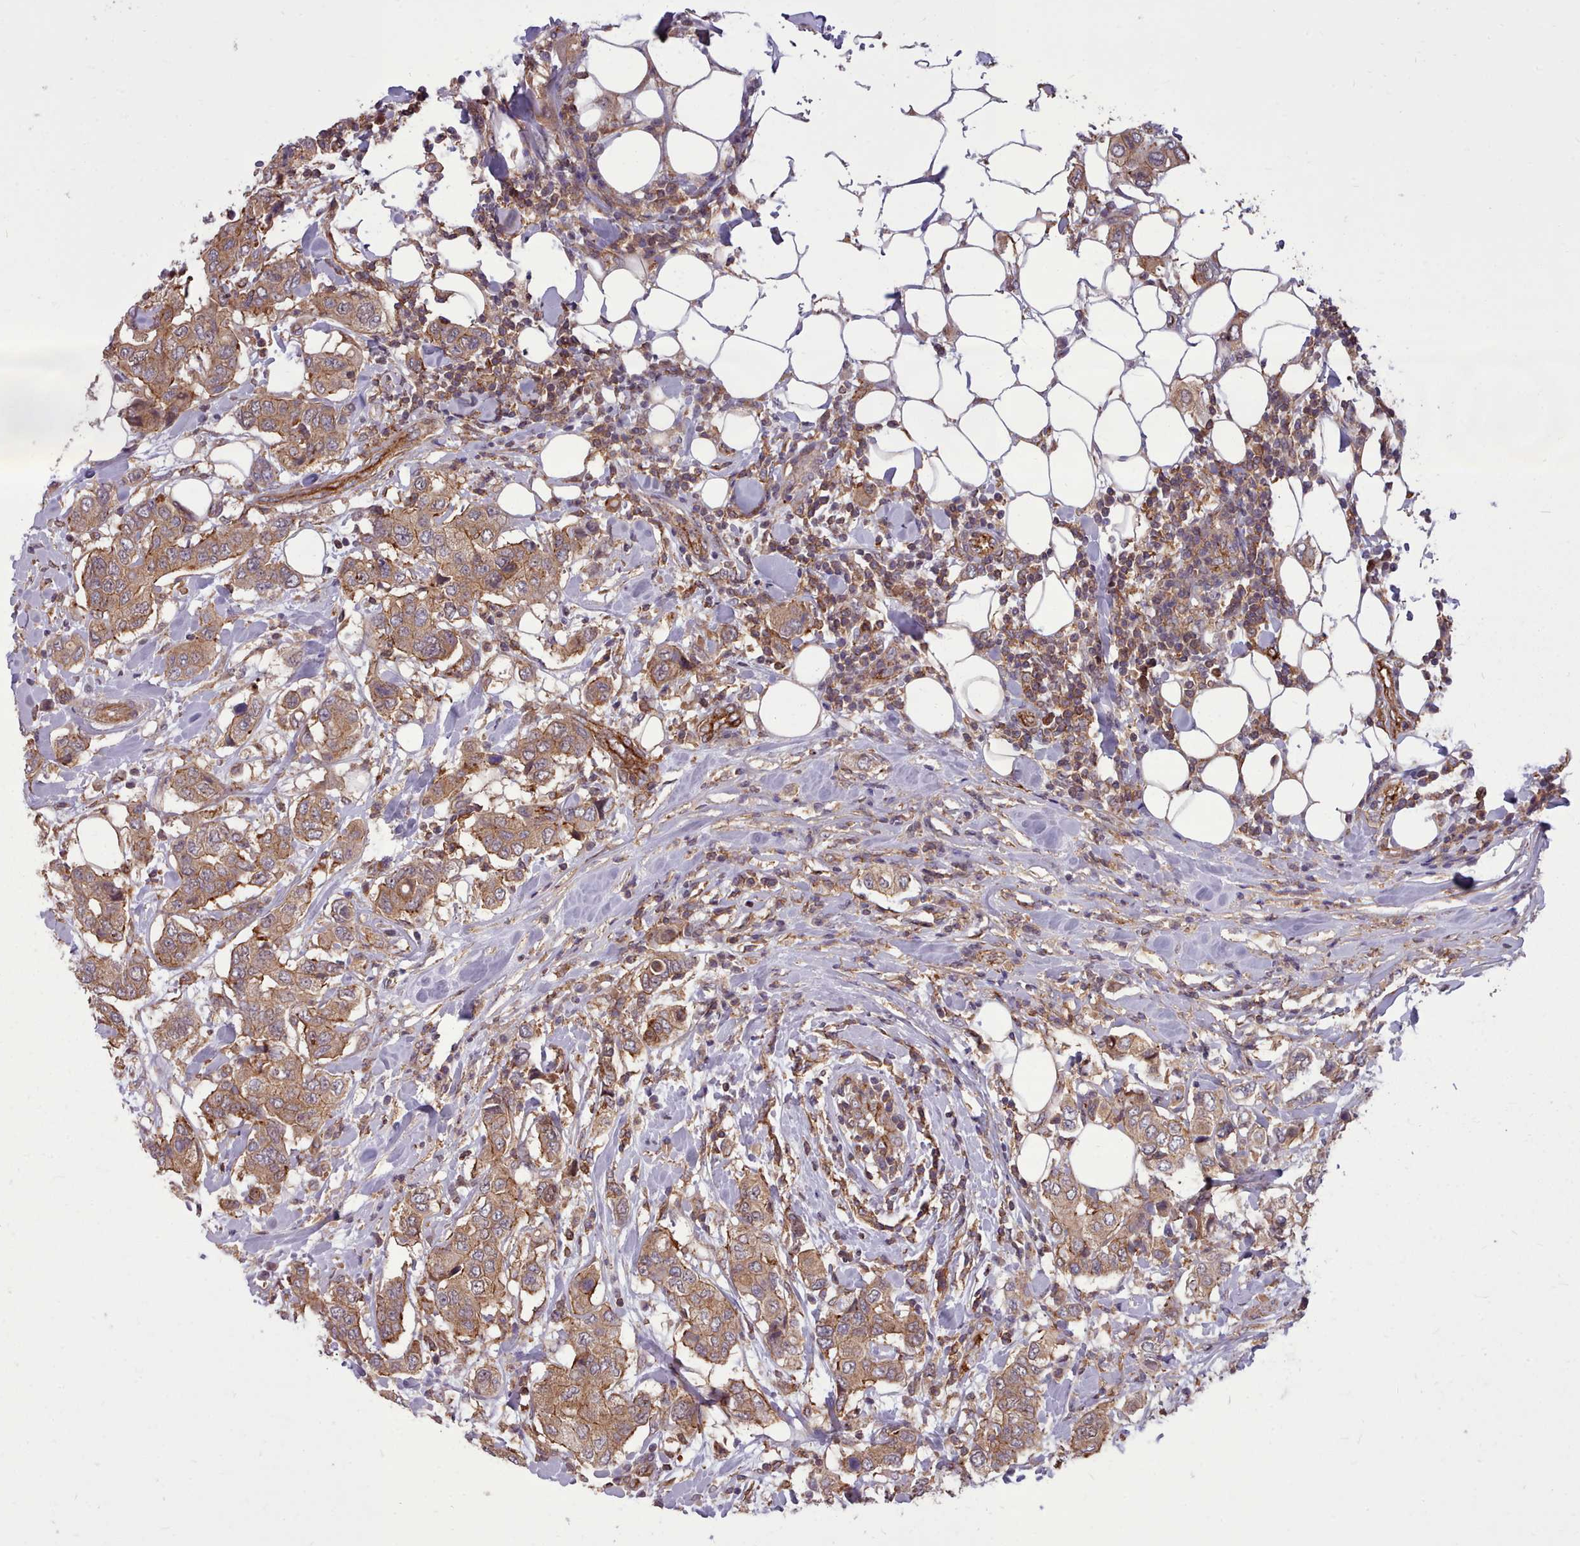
{"staining": {"intensity": "moderate", "quantity": ">75%", "location": "cytoplasmic/membranous"}, "tissue": "breast cancer", "cell_type": "Tumor cells", "image_type": "cancer", "snomed": [{"axis": "morphology", "description": "Lobular carcinoma"}, {"axis": "topography", "description": "Breast"}], "caption": "Immunohistochemical staining of breast lobular carcinoma demonstrates medium levels of moderate cytoplasmic/membranous staining in about >75% of tumor cells.", "gene": "STUB1", "patient": {"sex": "female", "age": 51}}